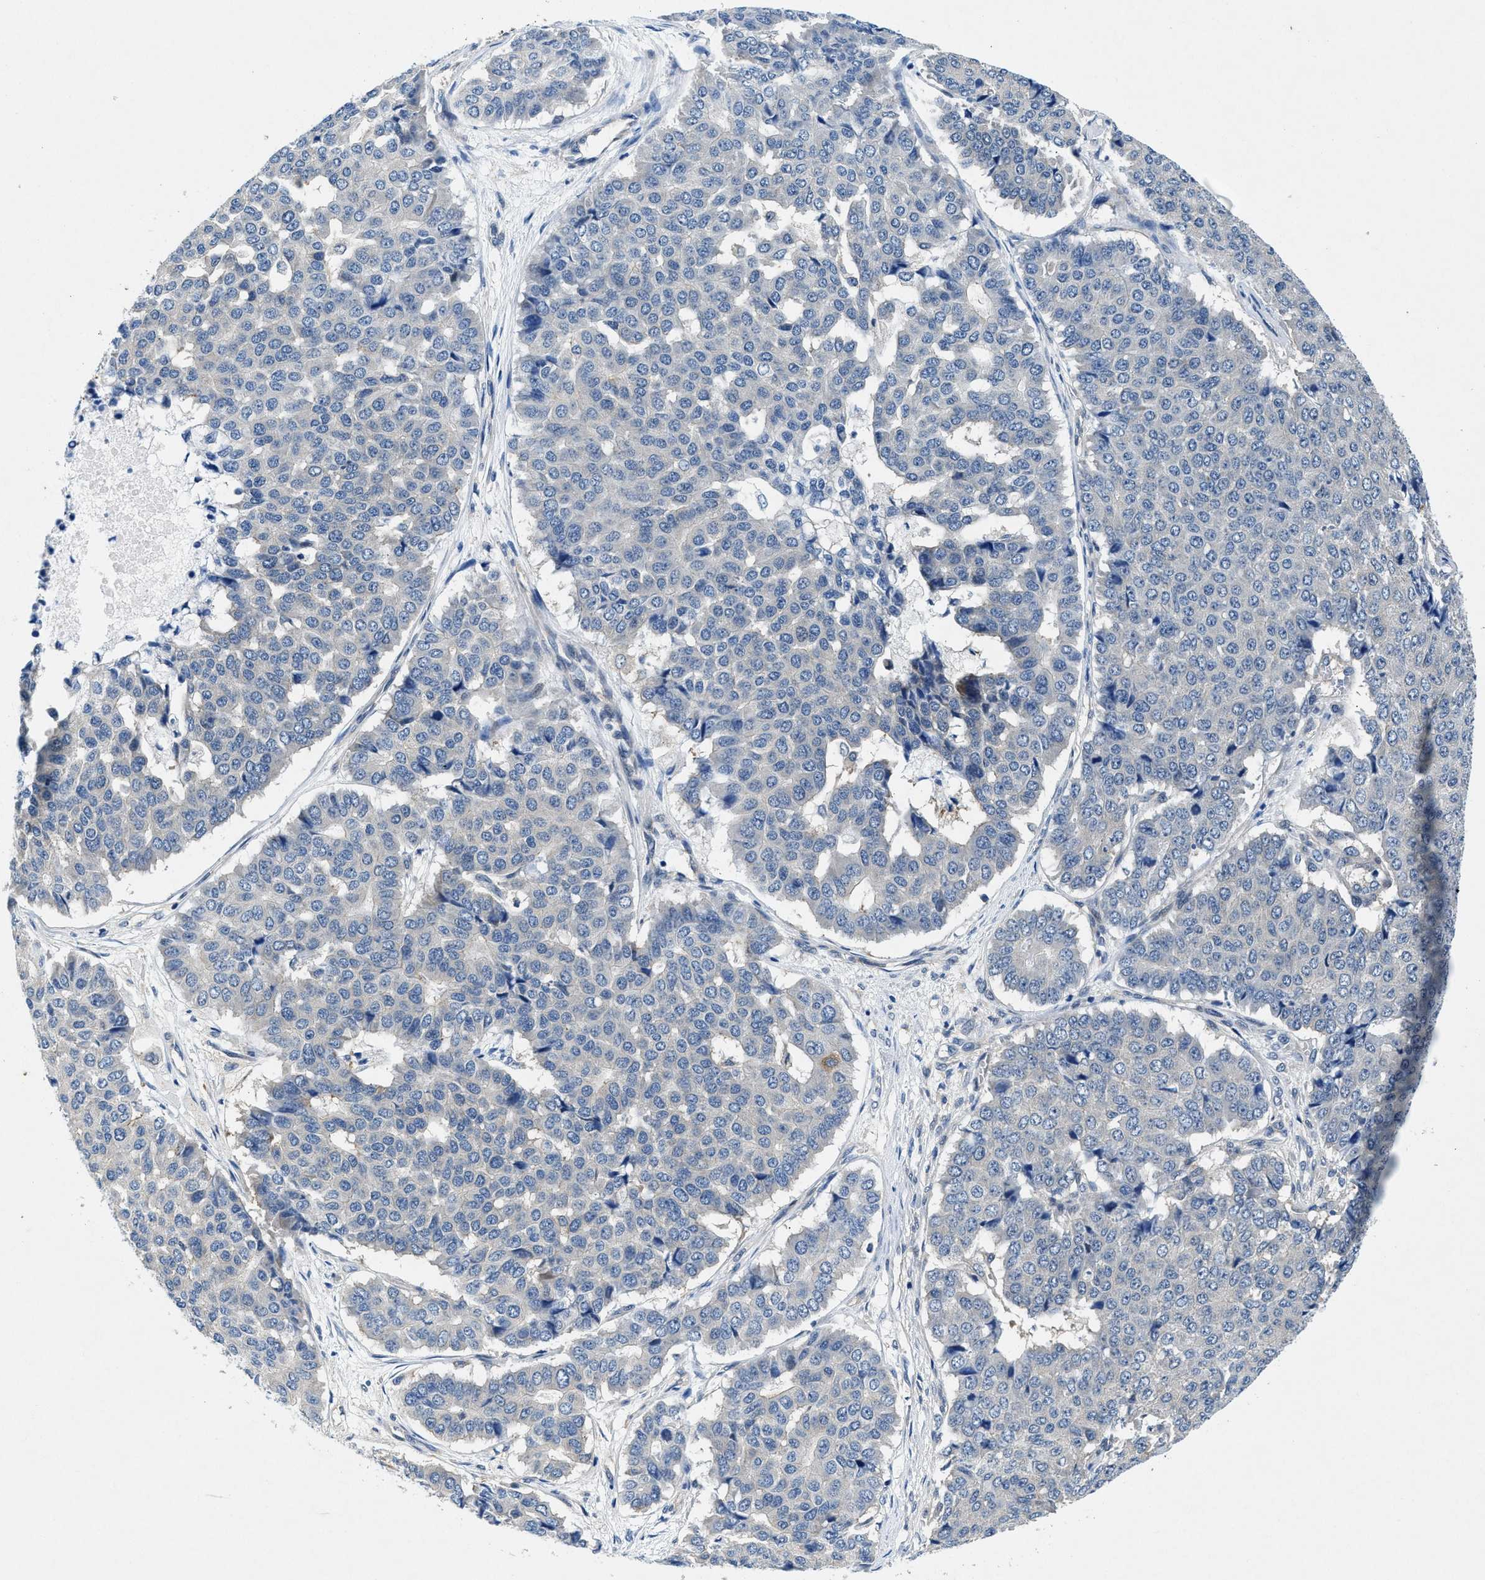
{"staining": {"intensity": "negative", "quantity": "none", "location": "none"}, "tissue": "pancreatic cancer", "cell_type": "Tumor cells", "image_type": "cancer", "snomed": [{"axis": "morphology", "description": "Adenocarcinoma, NOS"}, {"axis": "topography", "description": "Pancreas"}], "caption": "The micrograph demonstrates no significant positivity in tumor cells of pancreatic cancer.", "gene": "COPS2", "patient": {"sex": "male", "age": 50}}